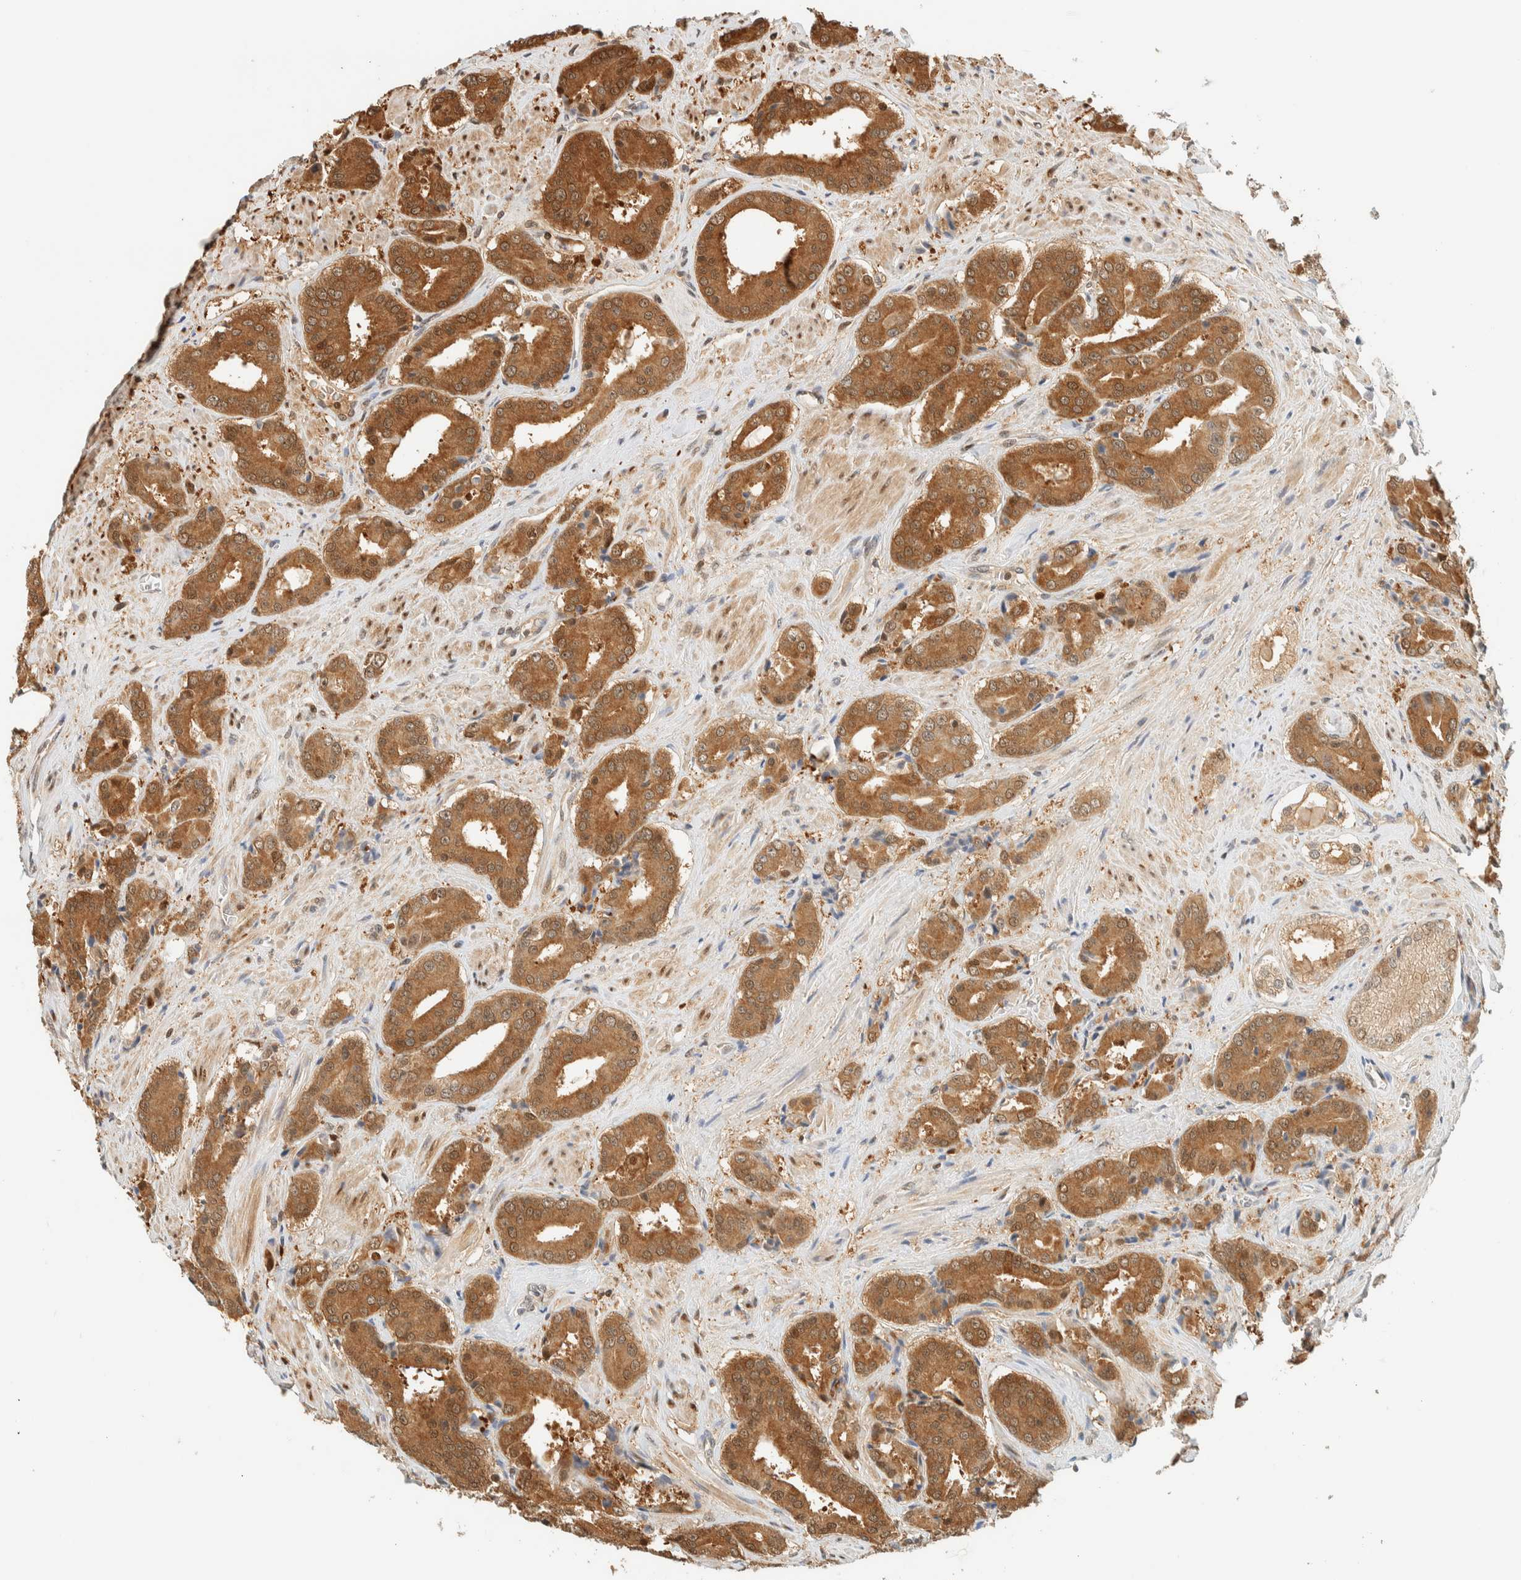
{"staining": {"intensity": "moderate", "quantity": ">75%", "location": "cytoplasmic/membranous"}, "tissue": "prostate cancer", "cell_type": "Tumor cells", "image_type": "cancer", "snomed": [{"axis": "morphology", "description": "Adenocarcinoma, High grade"}, {"axis": "topography", "description": "Prostate"}], "caption": "Prostate adenocarcinoma (high-grade) tissue displays moderate cytoplasmic/membranous expression in approximately >75% of tumor cells, visualized by immunohistochemistry. (Stains: DAB in brown, nuclei in blue, Microscopy: brightfield microscopy at high magnification).", "gene": "ZBTB37", "patient": {"sex": "male", "age": 71}}